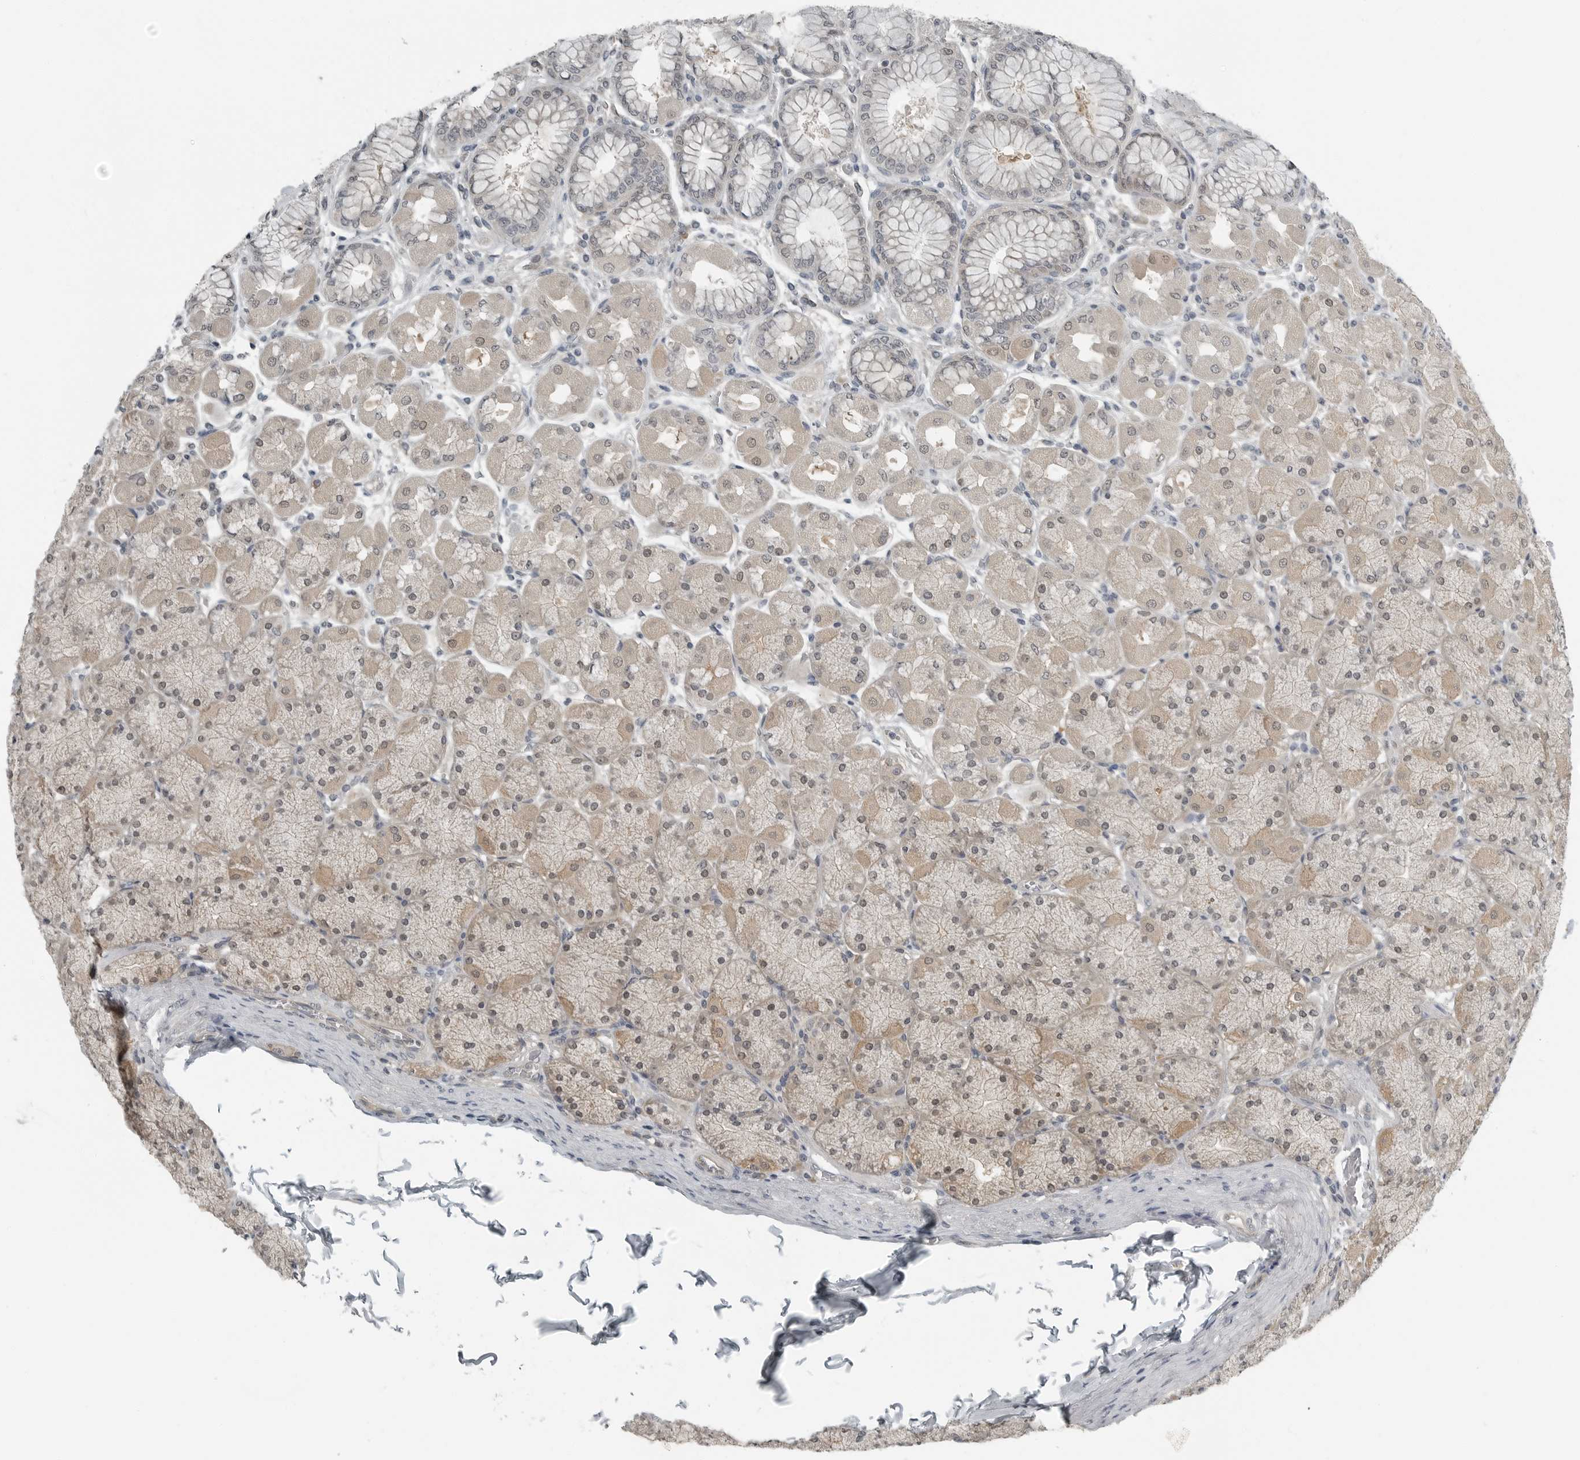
{"staining": {"intensity": "weak", "quantity": ">75%", "location": "cytoplasmic/membranous,nuclear"}, "tissue": "stomach", "cell_type": "Glandular cells", "image_type": "normal", "snomed": [{"axis": "morphology", "description": "Normal tissue, NOS"}, {"axis": "topography", "description": "Stomach, upper"}], "caption": "Stomach stained with IHC exhibits weak cytoplasmic/membranous,nuclear positivity in about >75% of glandular cells.", "gene": "ENSG00000286112", "patient": {"sex": "female", "age": 56}}